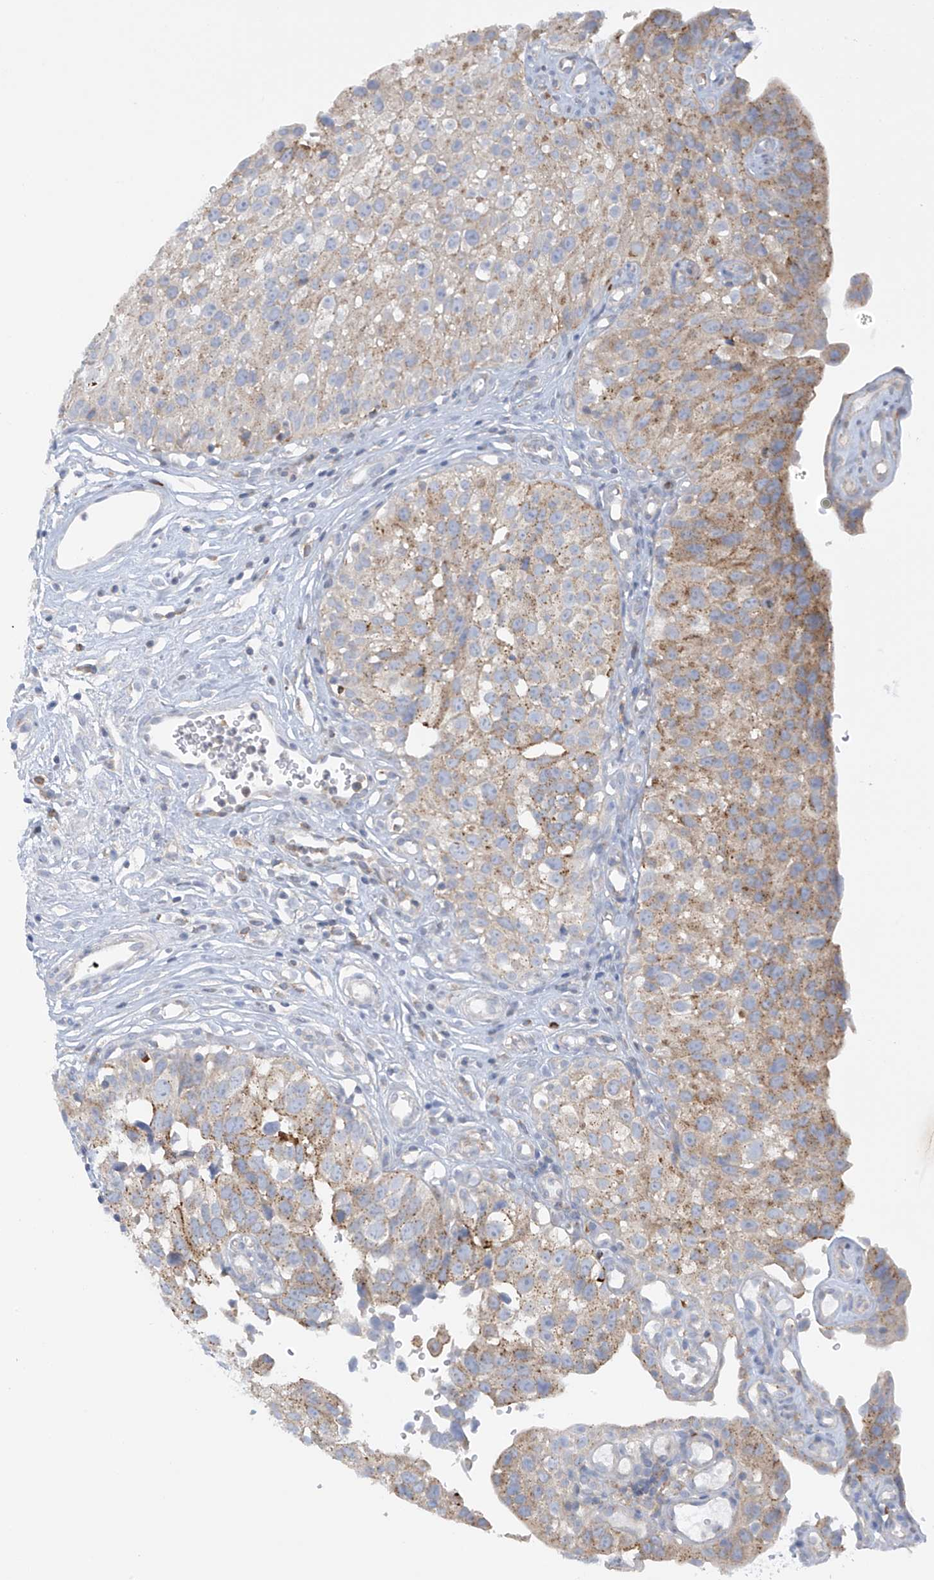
{"staining": {"intensity": "moderate", "quantity": "25%-75%", "location": "cytoplasmic/membranous"}, "tissue": "urinary bladder", "cell_type": "Urothelial cells", "image_type": "normal", "snomed": [{"axis": "morphology", "description": "Normal tissue, NOS"}, {"axis": "topography", "description": "Urinary bladder"}], "caption": "IHC (DAB (3,3'-diaminobenzidine)) staining of benign urinary bladder exhibits moderate cytoplasmic/membranous protein staining in about 25%-75% of urothelial cells.", "gene": "SLC6A12", "patient": {"sex": "male", "age": 51}}